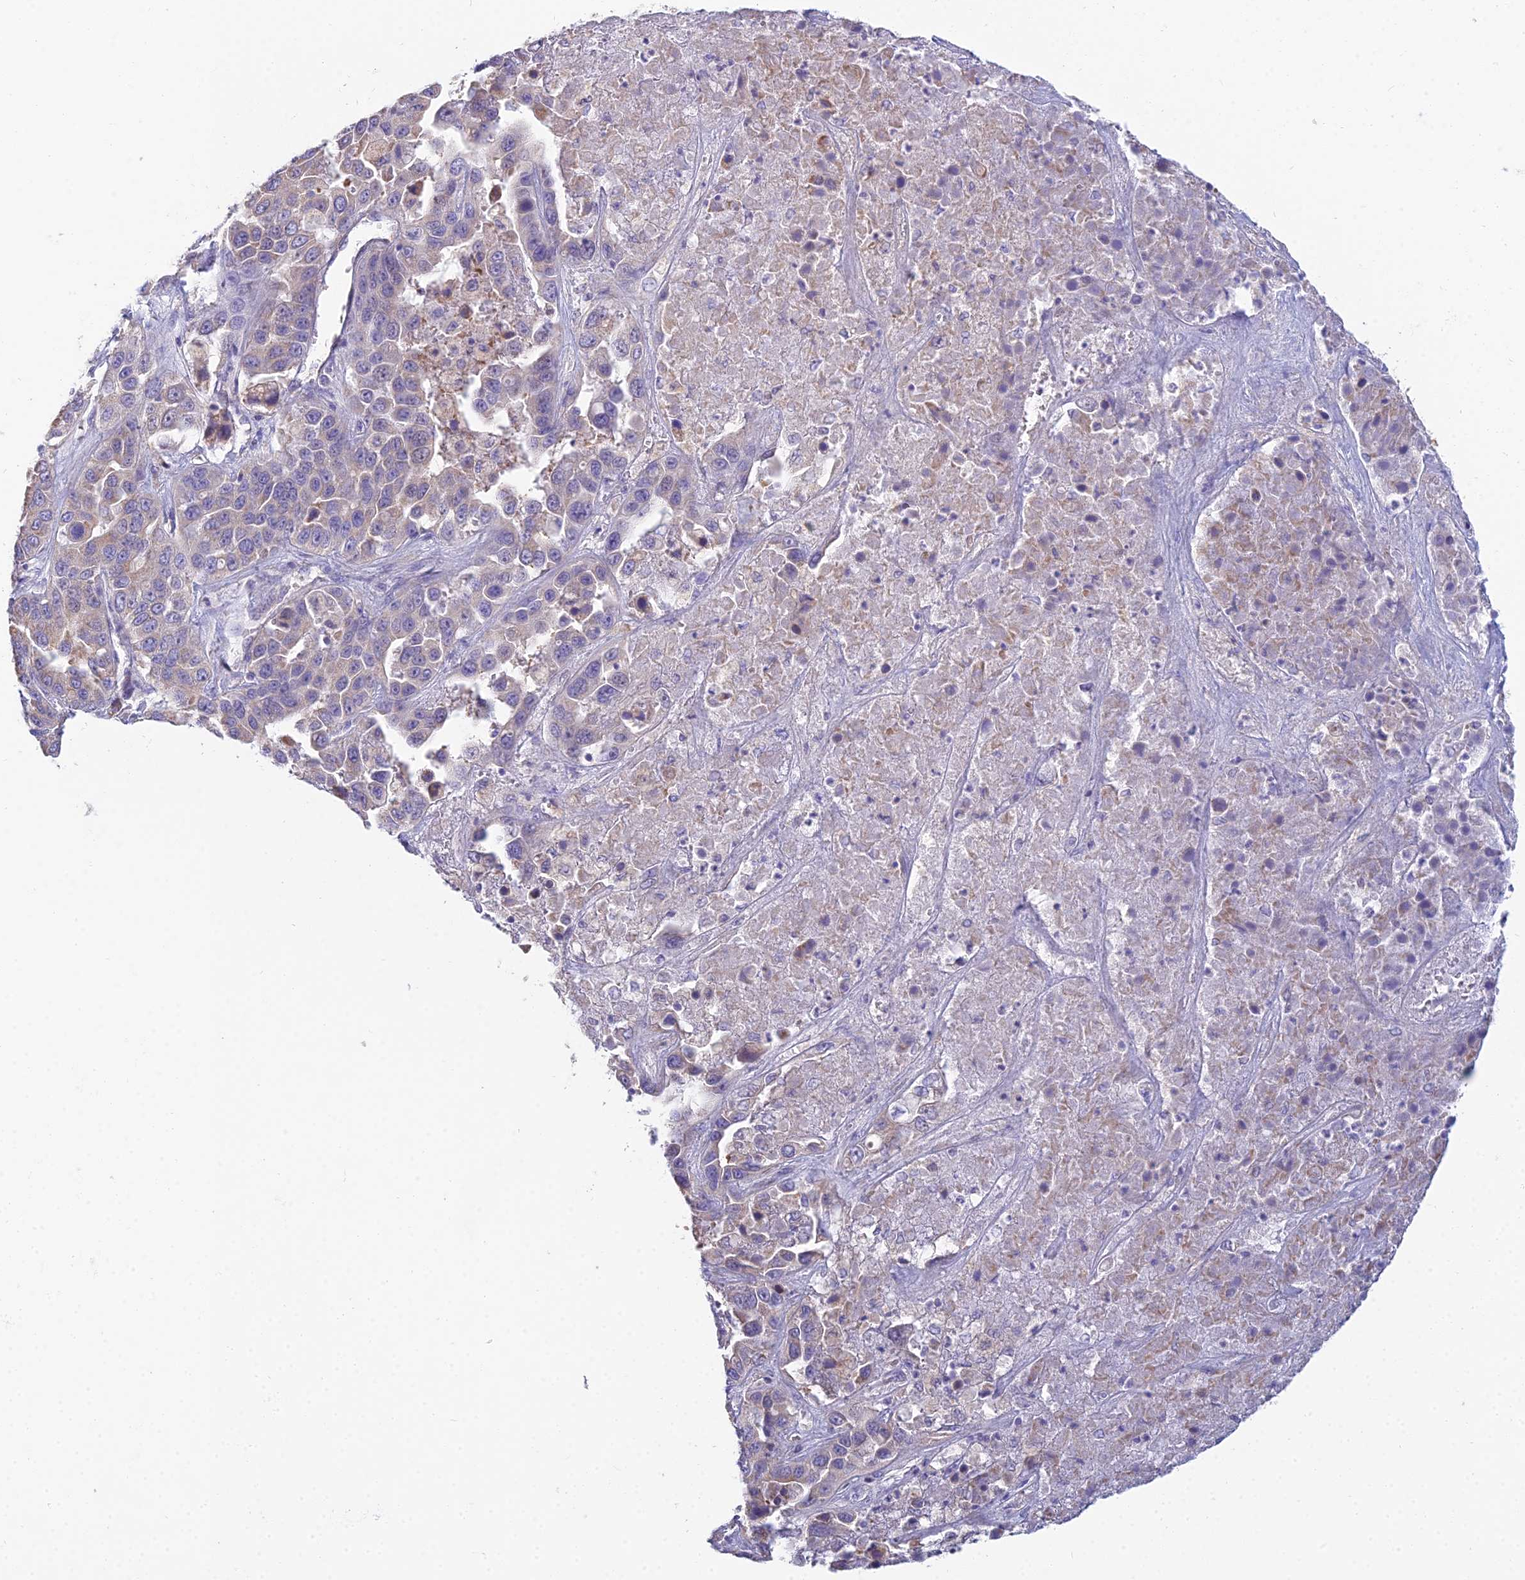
{"staining": {"intensity": "negative", "quantity": "none", "location": "none"}, "tissue": "liver cancer", "cell_type": "Tumor cells", "image_type": "cancer", "snomed": [{"axis": "morphology", "description": "Cholangiocarcinoma"}, {"axis": "topography", "description": "Liver"}], "caption": "This is an immunohistochemistry (IHC) micrograph of human liver cancer (cholangiocarcinoma). There is no positivity in tumor cells.", "gene": "CFAP206", "patient": {"sex": "female", "age": 52}}